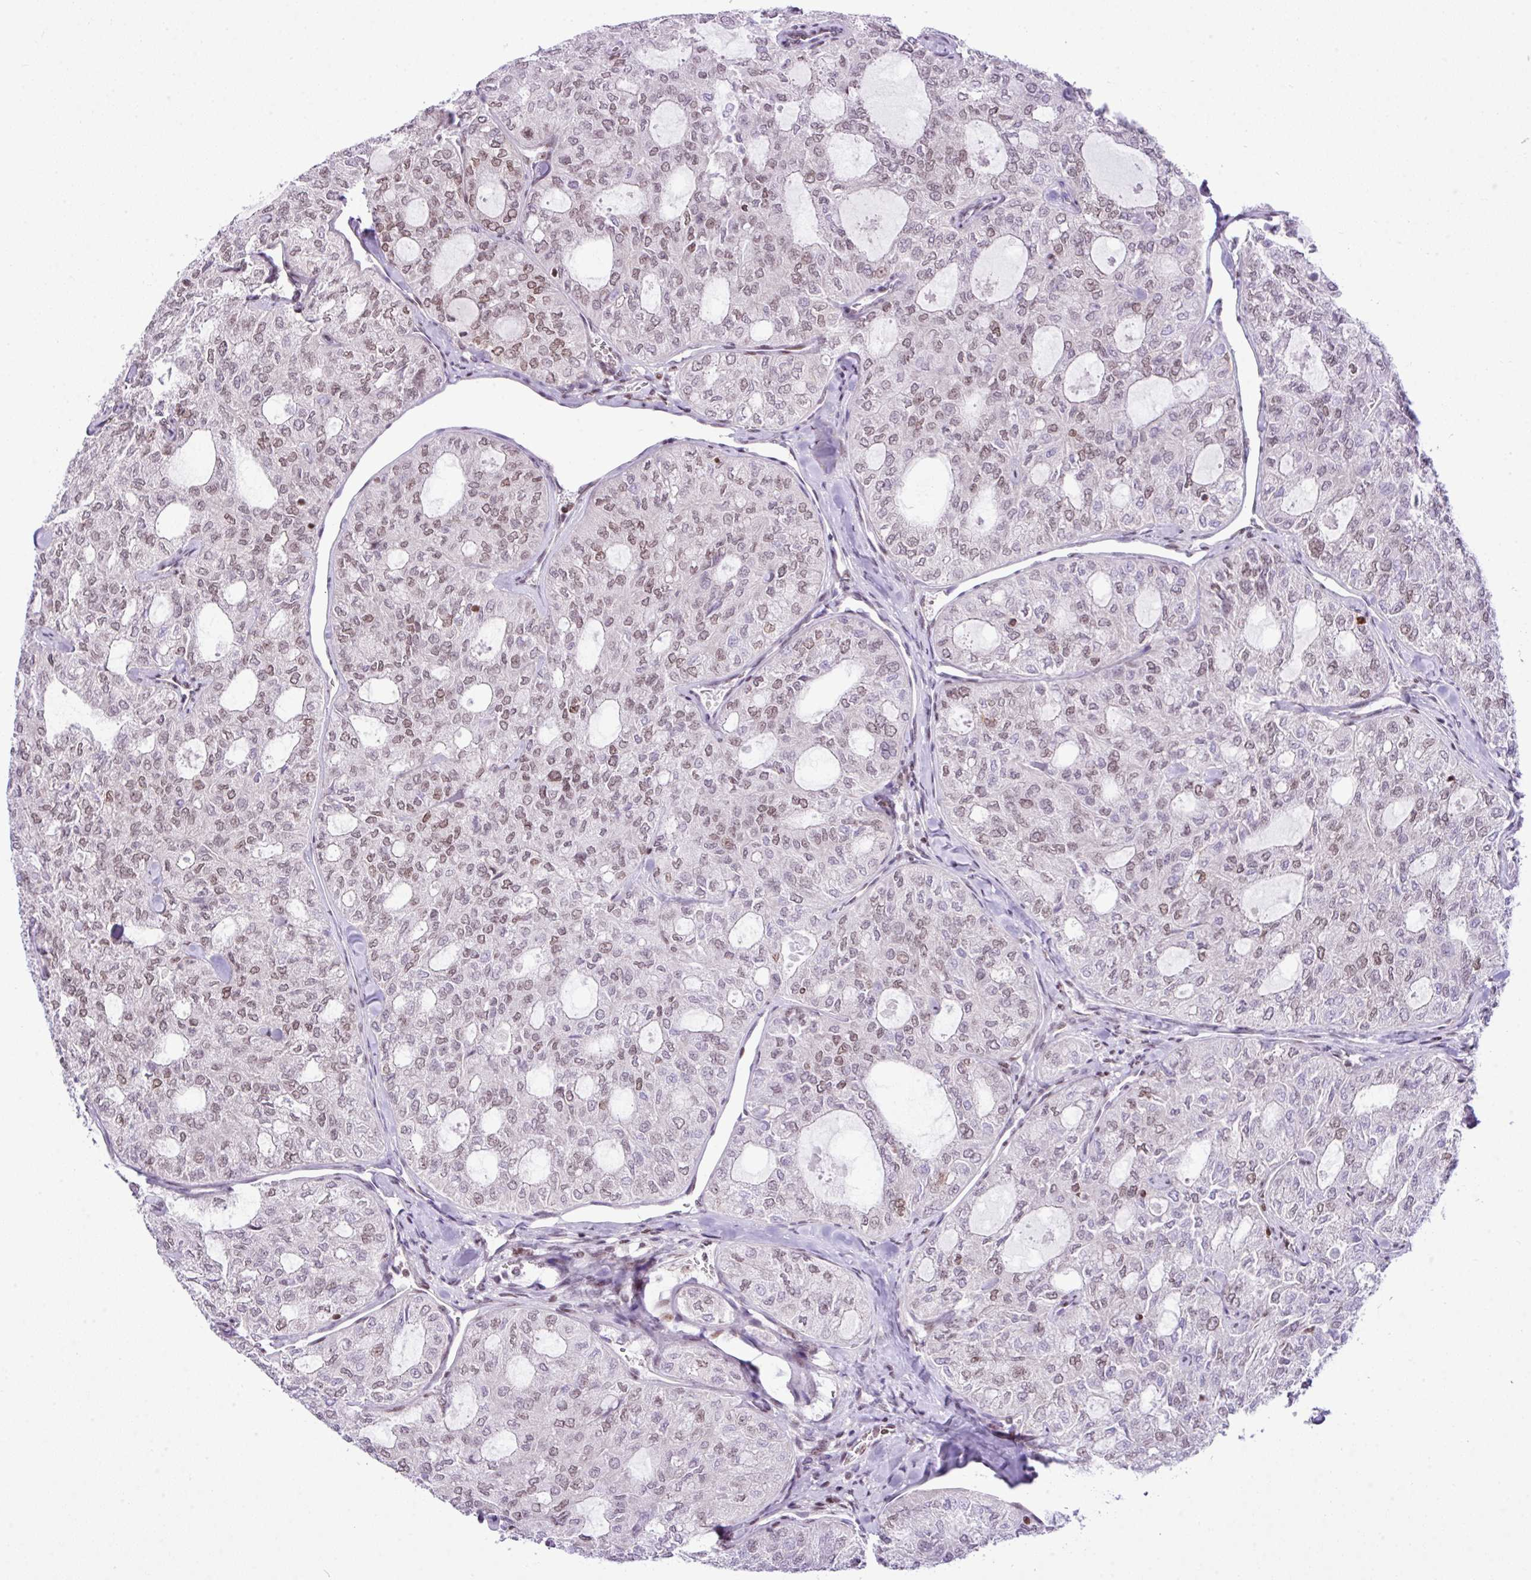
{"staining": {"intensity": "weak", "quantity": "25%-75%", "location": "nuclear"}, "tissue": "thyroid cancer", "cell_type": "Tumor cells", "image_type": "cancer", "snomed": [{"axis": "morphology", "description": "Follicular adenoma carcinoma, NOS"}, {"axis": "topography", "description": "Thyroid gland"}], "caption": "Immunohistochemical staining of human thyroid follicular adenoma carcinoma demonstrates low levels of weak nuclear protein staining in approximately 25%-75% of tumor cells.", "gene": "CCDC137", "patient": {"sex": "male", "age": 75}}